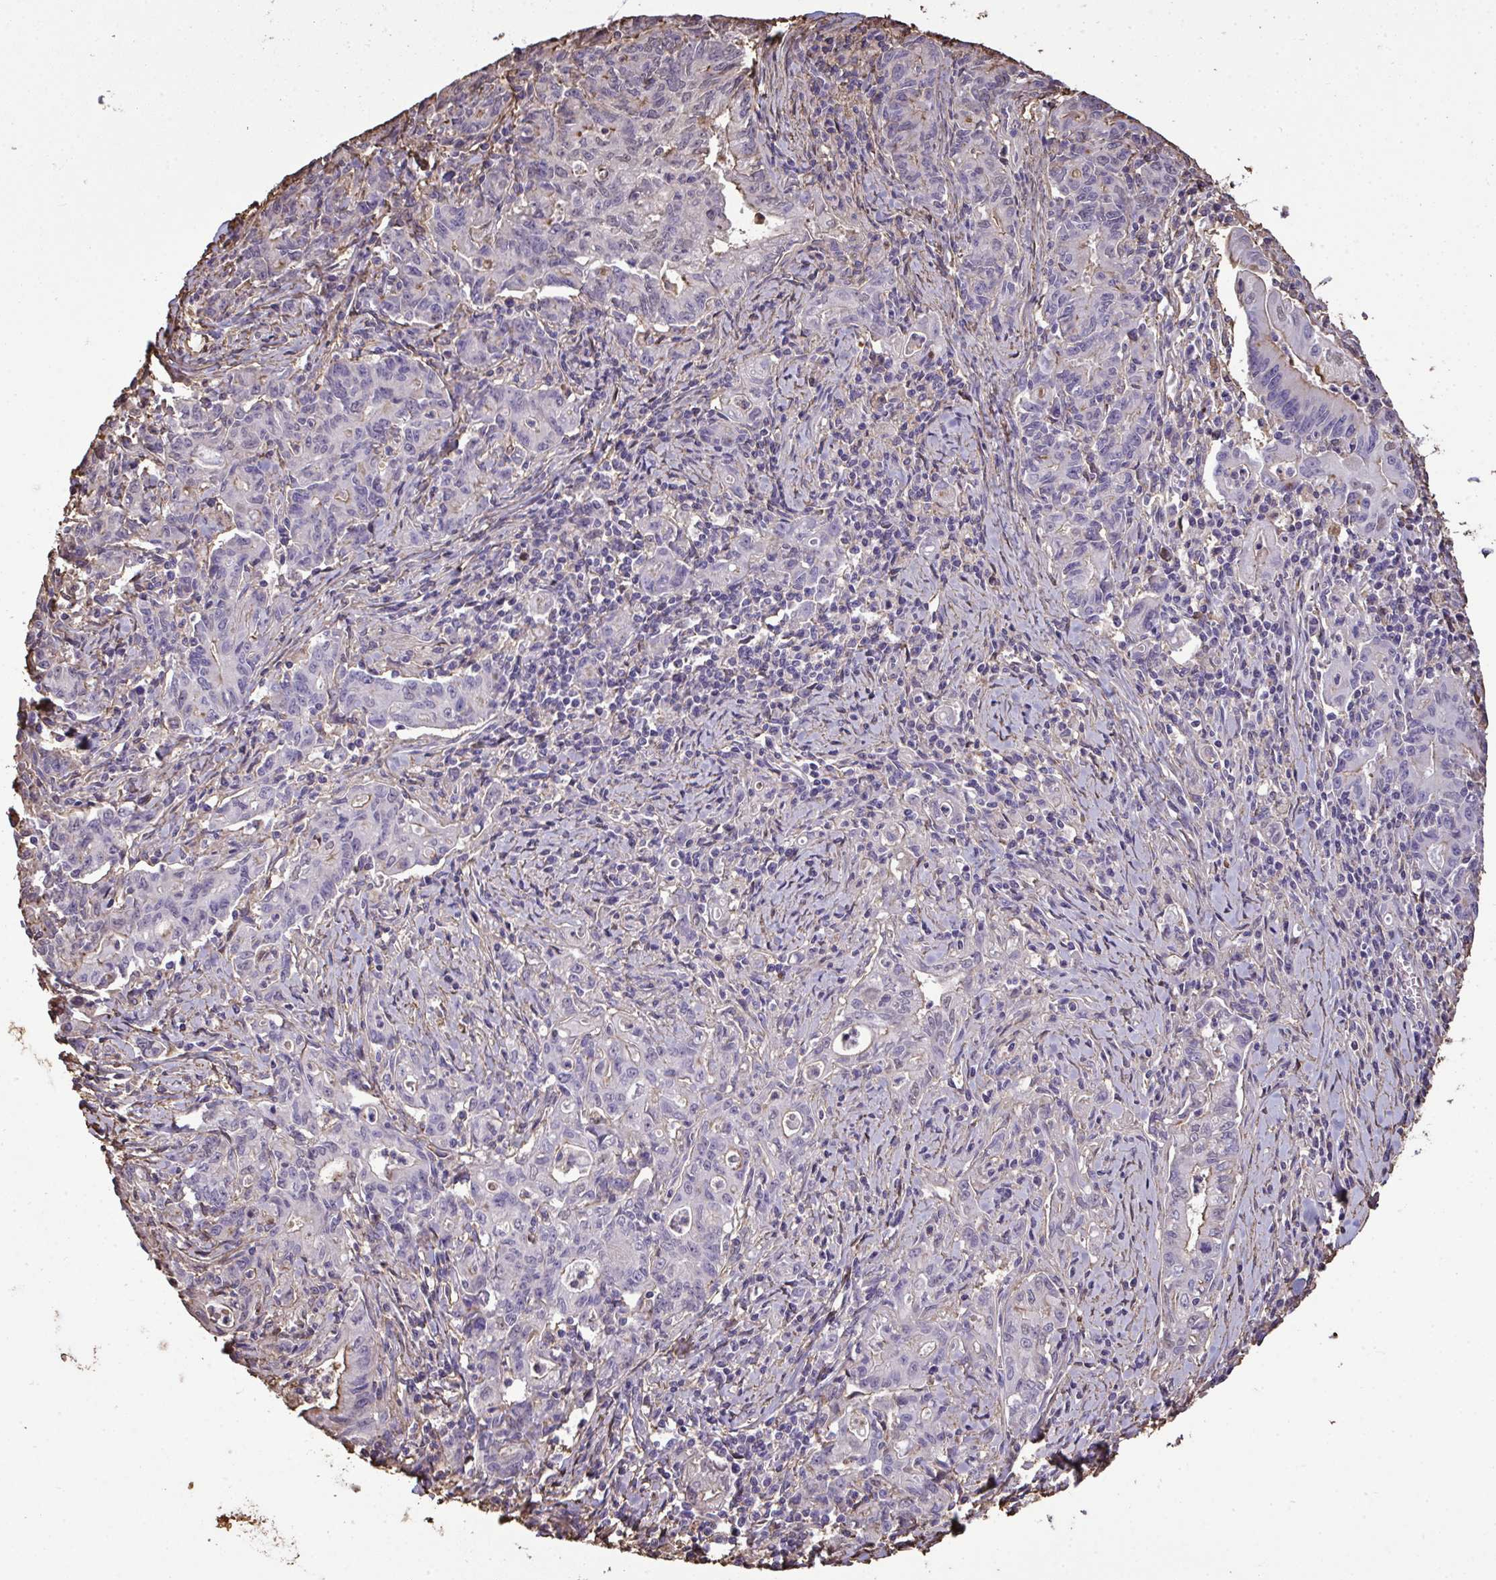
{"staining": {"intensity": "negative", "quantity": "none", "location": "none"}, "tissue": "stomach cancer", "cell_type": "Tumor cells", "image_type": "cancer", "snomed": [{"axis": "morphology", "description": "Adenocarcinoma, NOS"}, {"axis": "topography", "description": "Stomach, upper"}], "caption": "High power microscopy micrograph of an immunohistochemistry (IHC) micrograph of stomach adenocarcinoma, revealing no significant positivity in tumor cells.", "gene": "ANXA5", "patient": {"sex": "female", "age": 79}}